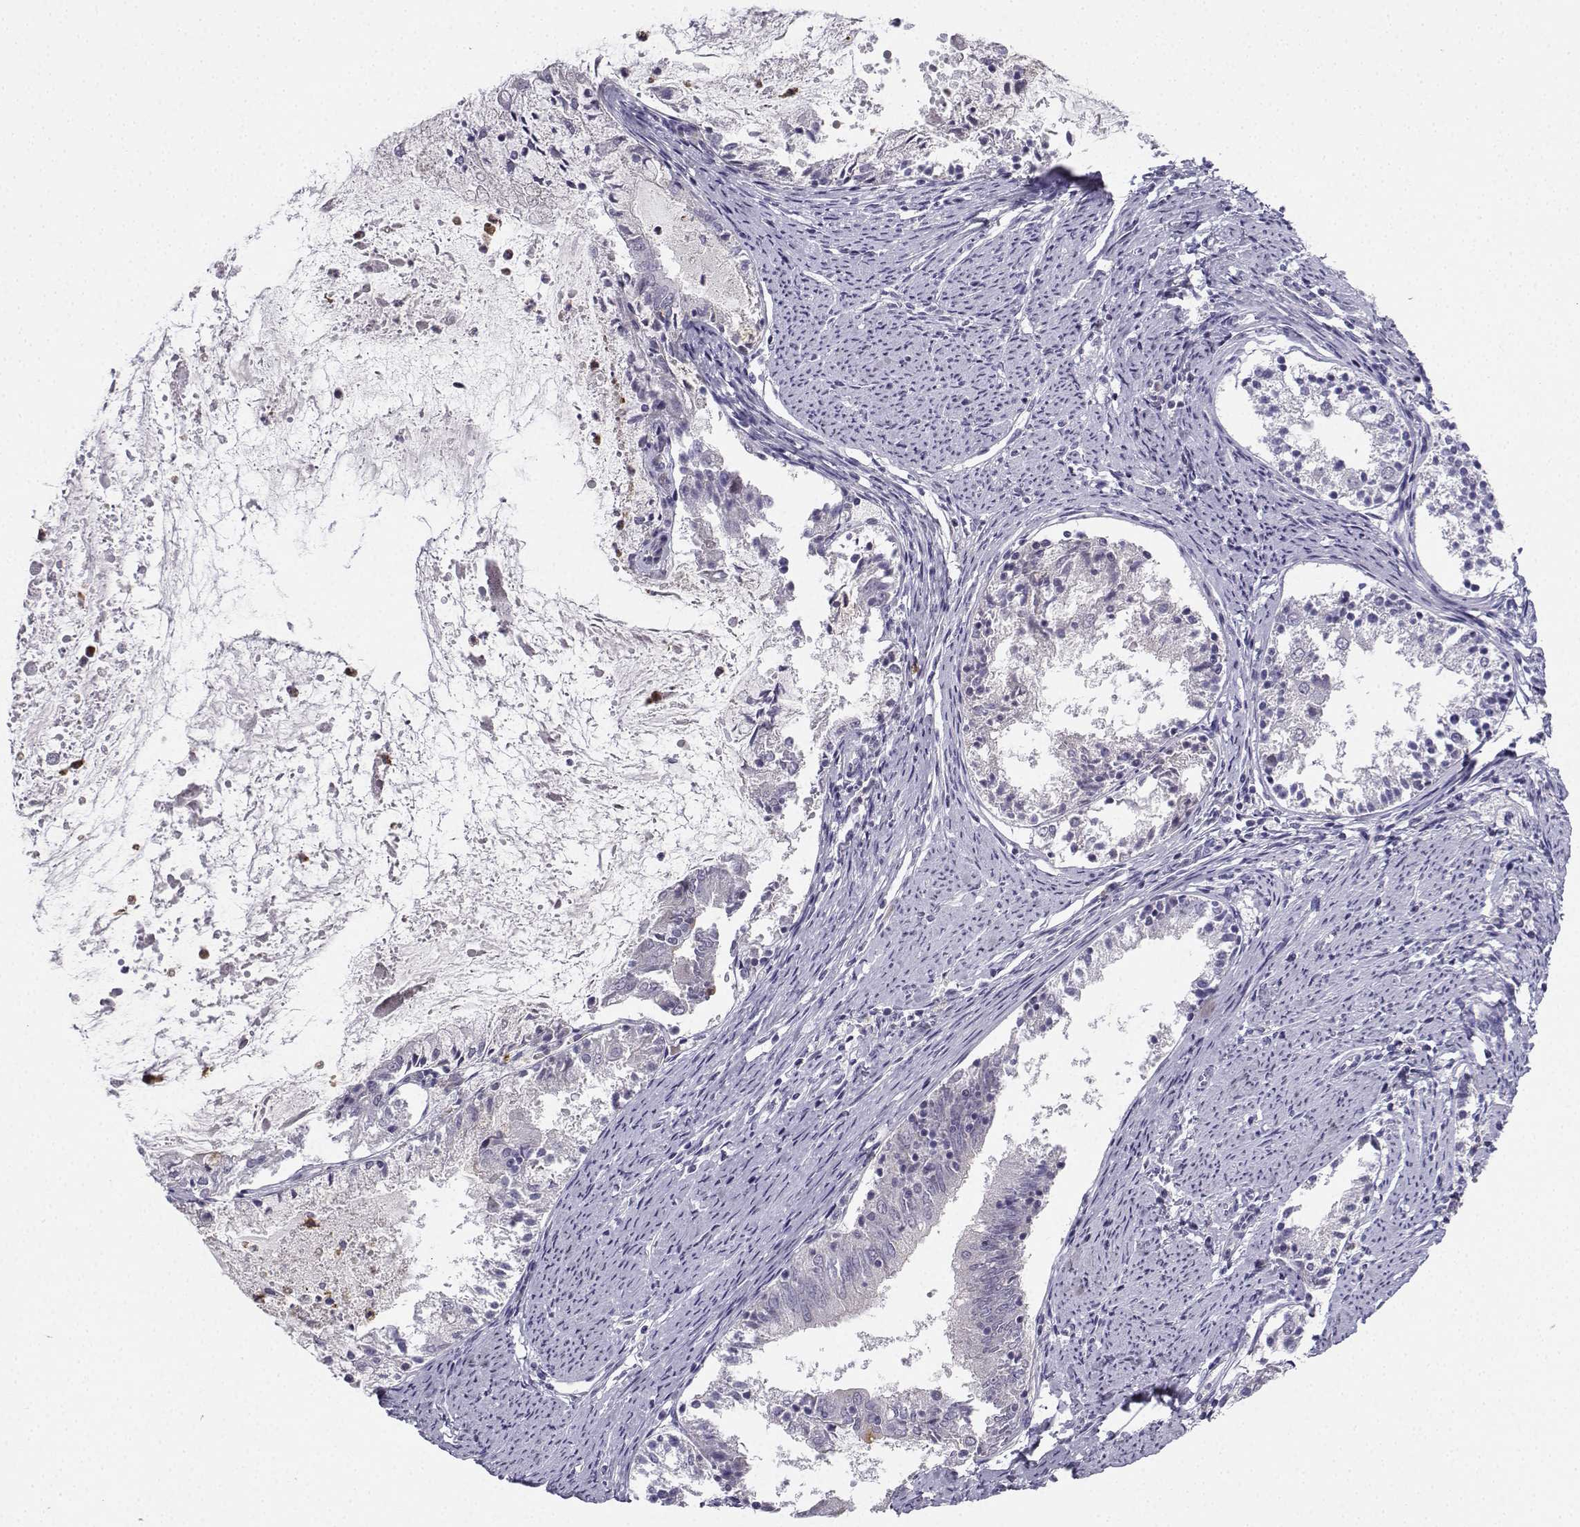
{"staining": {"intensity": "negative", "quantity": "none", "location": "none"}, "tissue": "endometrial cancer", "cell_type": "Tumor cells", "image_type": "cancer", "snomed": [{"axis": "morphology", "description": "Adenocarcinoma, NOS"}, {"axis": "topography", "description": "Endometrium"}], "caption": "Immunohistochemical staining of endometrial adenocarcinoma reveals no significant positivity in tumor cells. The staining is performed using DAB brown chromogen with nuclei counter-stained in using hematoxylin.", "gene": "CALY", "patient": {"sex": "female", "age": 57}}